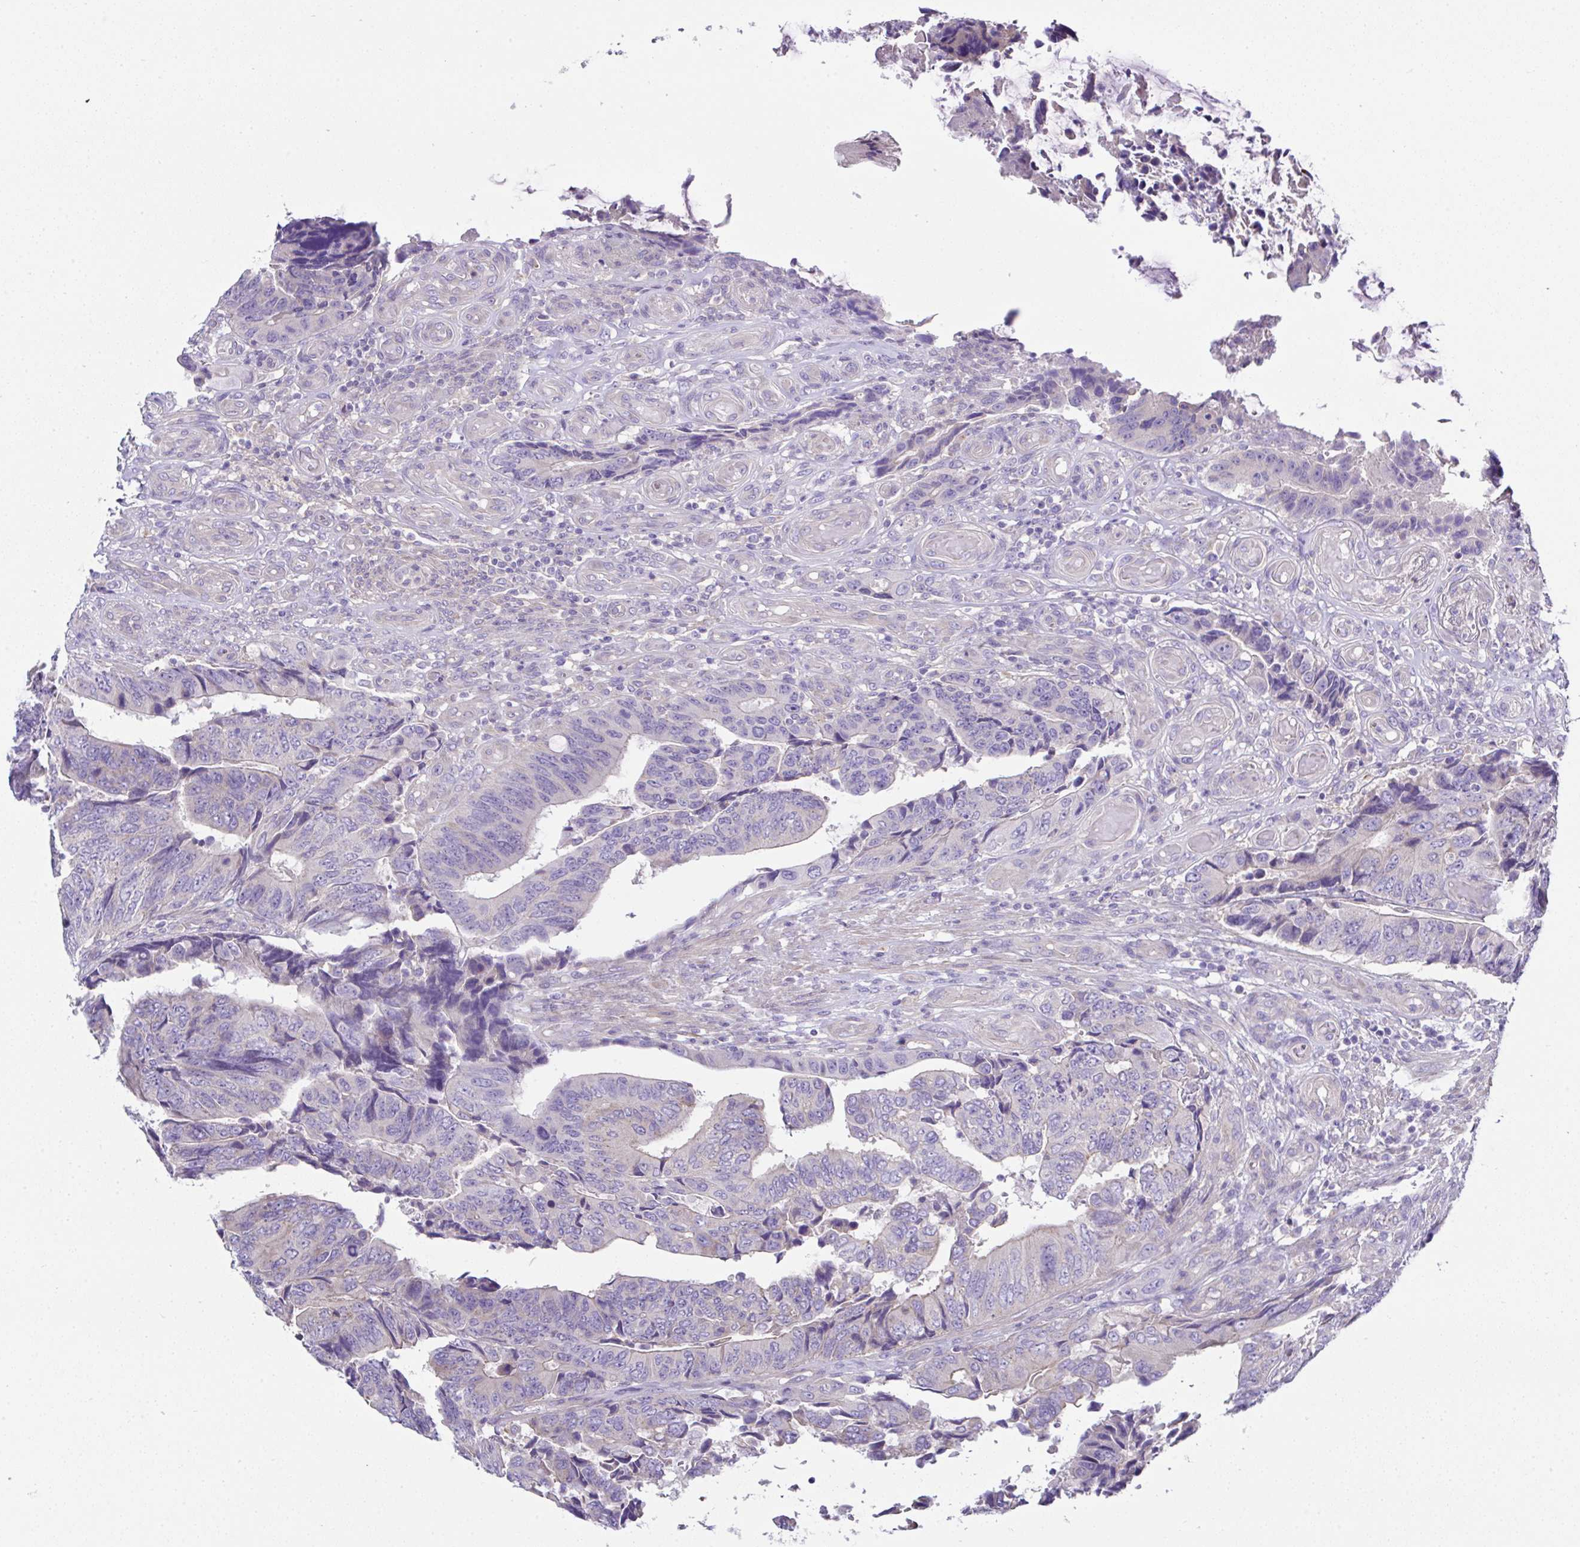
{"staining": {"intensity": "negative", "quantity": "none", "location": "none"}, "tissue": "colorectal cancer", "cell_type": "Tumor cells", "image_type": "cancer", "snomed": [{"axis": "morphology", "description": "Adenocarcinoma, NOS"}, {"axis": "topography", "description": "Colon"}], "caption": "Tumor cells show no significant protein positivity in colorectal cancer (adenocarcinoma).", "gene": "OR4P4", "patient": {"sex": "male", "age": 87}}